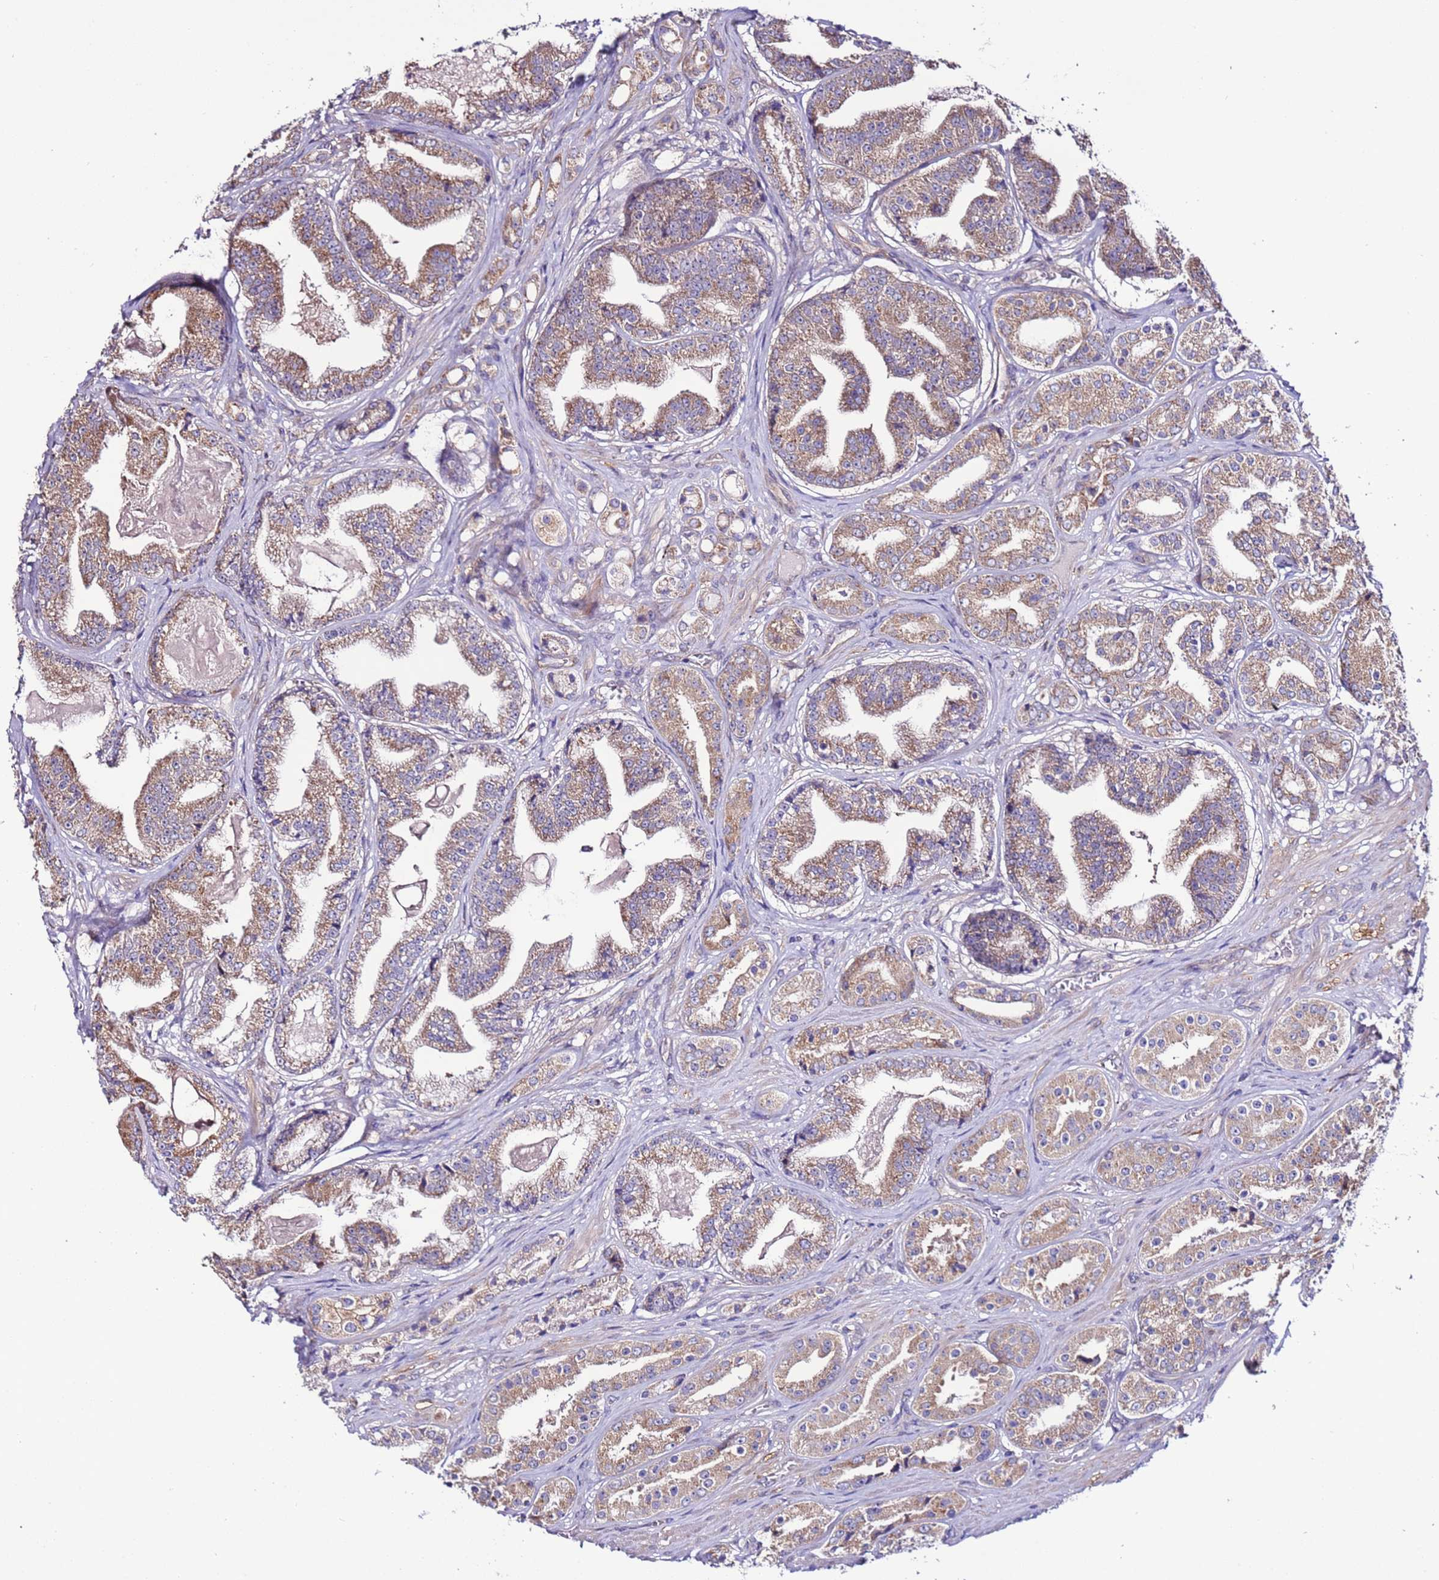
{"staining": {"intensity": "moderate", "quantity": ">75%", "location": "cytoplasmic/membranous"}, "tissue": "prostate cancer", "cell_type": "Tumor cells", "image_type": "cancer", "snomed": [{"axis": "morphology", "description": "Adenocarcinoma, High grade"}, {"axis": "topography", "description": "Prostate"}], "caption": "A micrograph showing moderate cytoplasmic/membranous staining in about >75% of tumor cells in prostate cancer (adenocarcinoma (high-grade)), as visualized by brown immunohistochemical staining.", "gene": "SPCS1", "patient": {"sex": "male", "age": 63}}